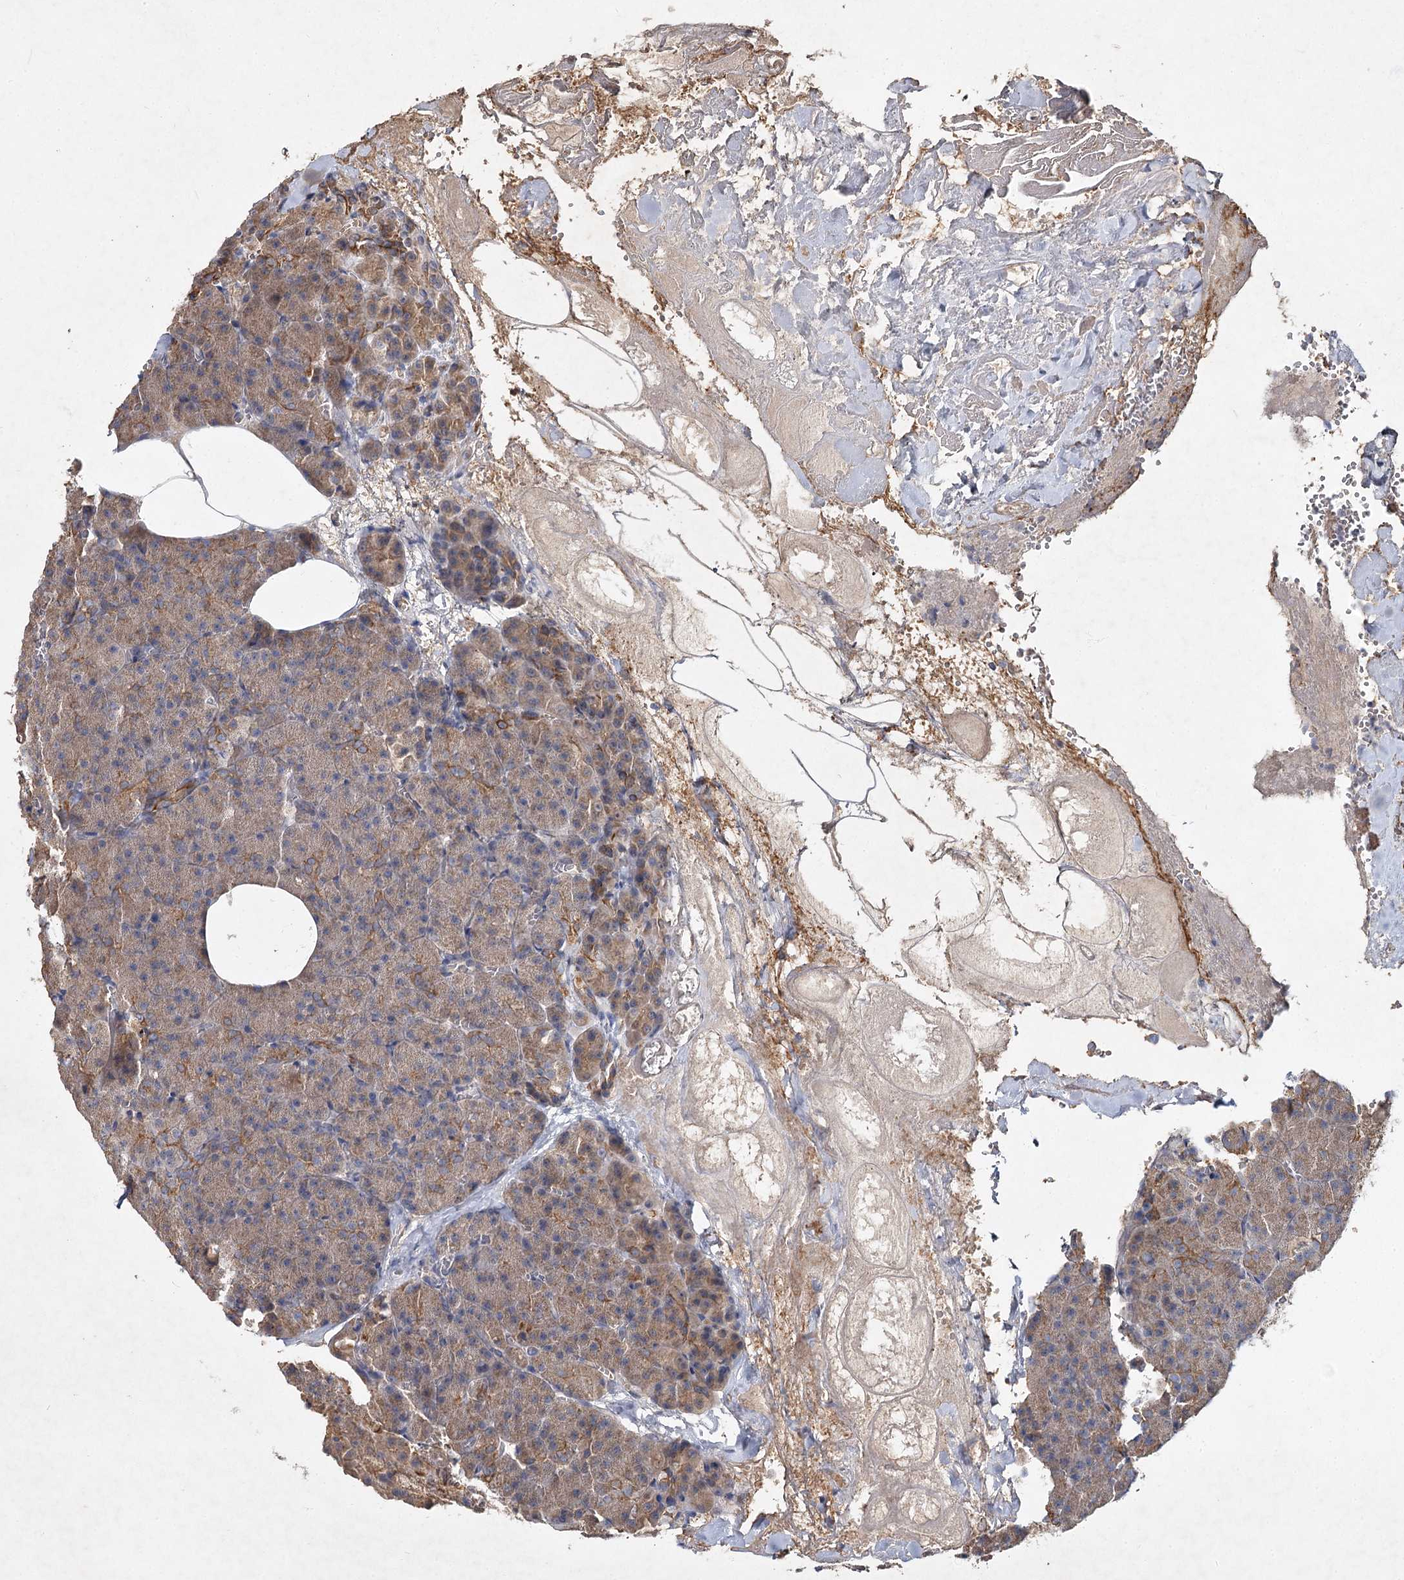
{"staining": {"intensity": "moderate", "quantity": "<25%", "location": "cytoplasmic/membranous"}, "tissue": "pancreas", "cell_type": "Exocrine glandular cells", "image_type": "normal", "snomed": [{"axis": "morphology", "description": "Normal tissue, NOS"}, {"axis": "morphology", "description": "Carcinoid, malignant, NOS"}, {"axis": "topography", "description": "Pancreas"}], "caption": "Unremarkable pancreas was stained to show a protein in brown. There is low levels of moderate cytoplasmic/membranous expression in about <25% of exocrine glandular cells. (DAB (3,3'-diaminobenzidine) = brown stain, brightfield microscopy at high magnification).", "gene": "MFN1", "patient": {"sex": "female", "age": 35}}